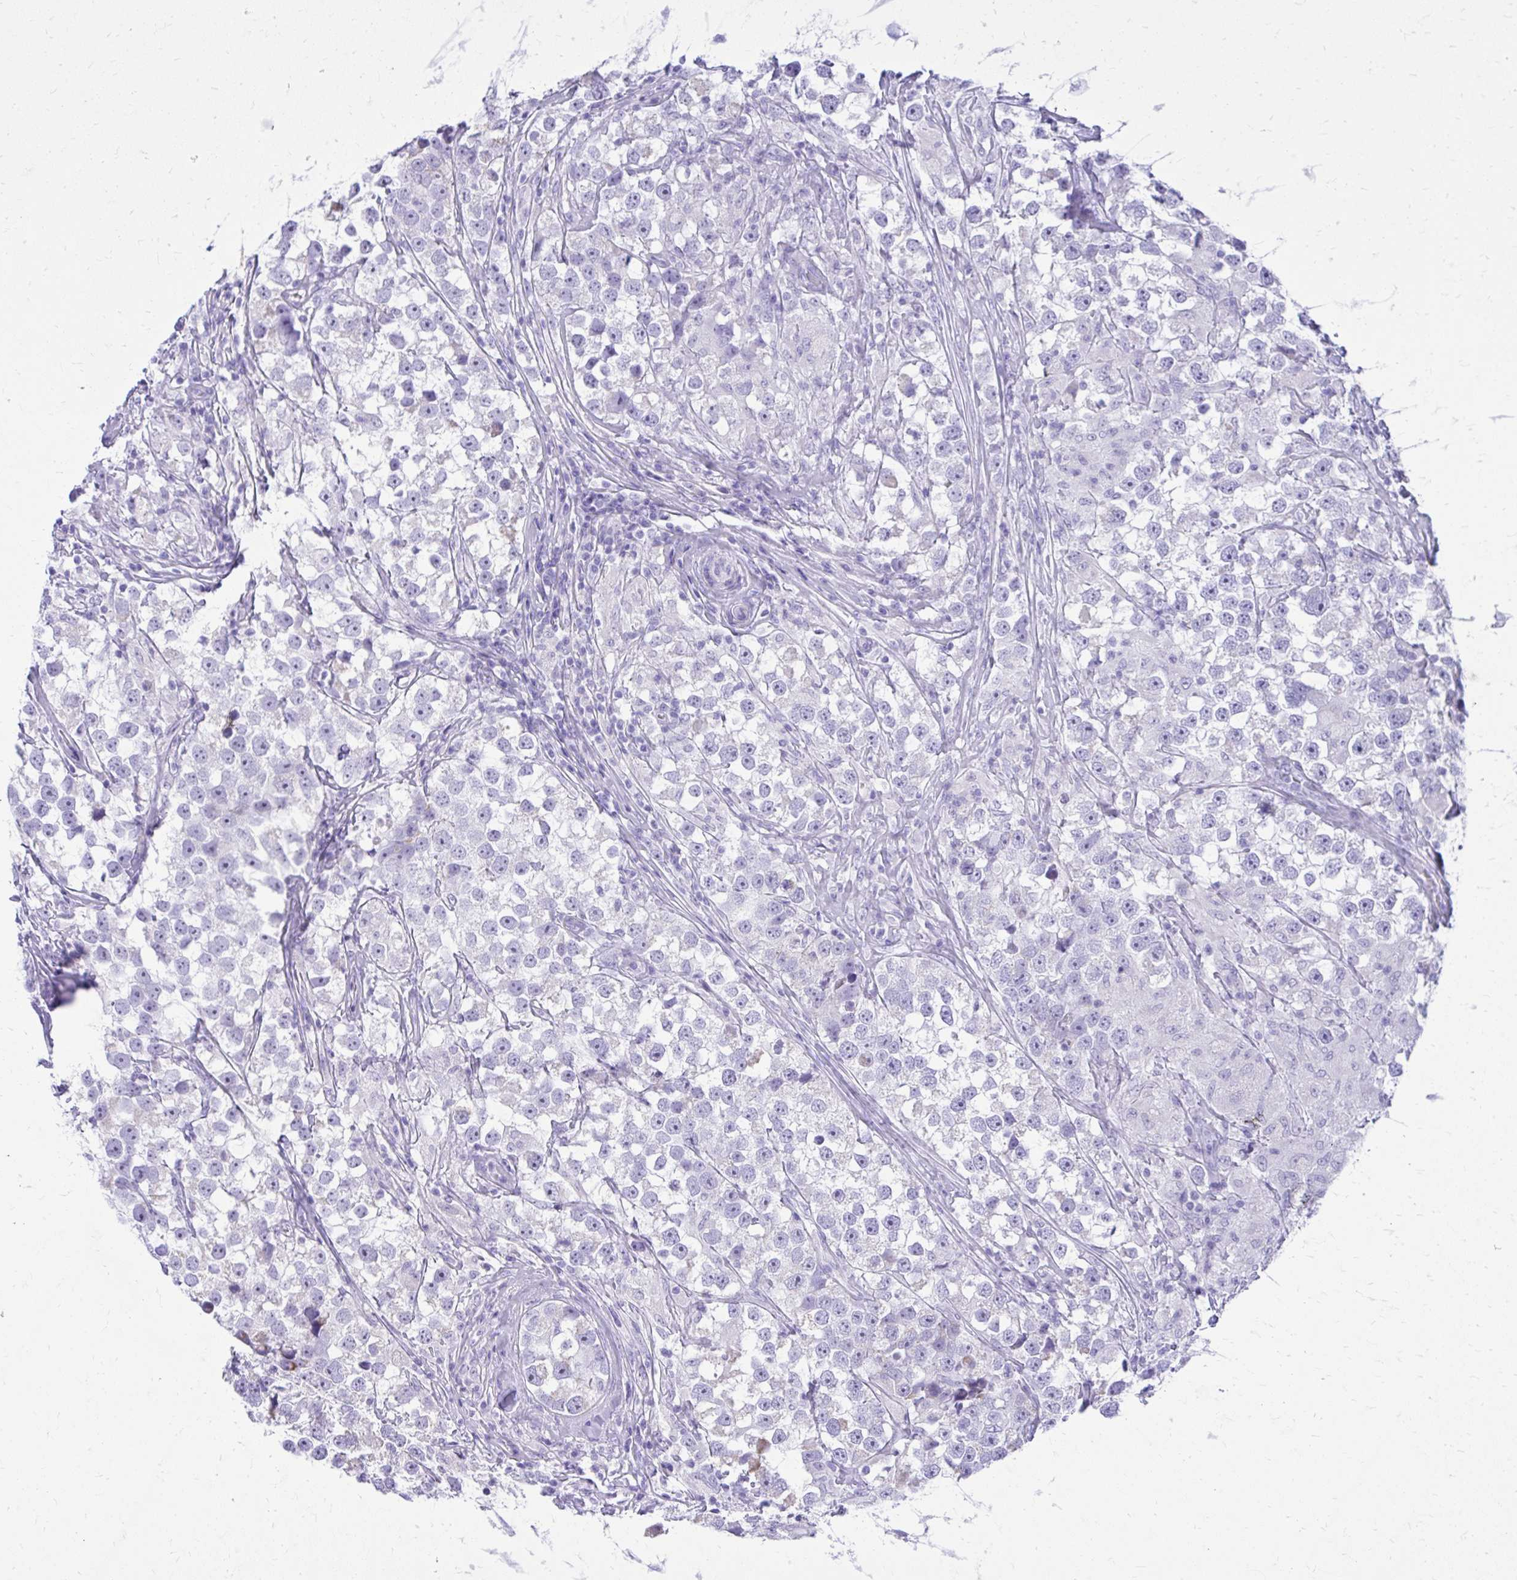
{"staining": {"intensity": "negative", "quantity": "none", "location": "none"}, "tissue": "testis cancer", "cell_type": "Tumor cells", "image_type": "cancer", "snomed": [{"axis": "morphology", "description": "Seminoma, NOS"}, {"axis": "topography", "description": "Testis"}], "caption": "Tumor cells show no significant protein expression in seminoma (testis).", "gene": "RALYL", "patient": {"sex": "male", "age": 46}}